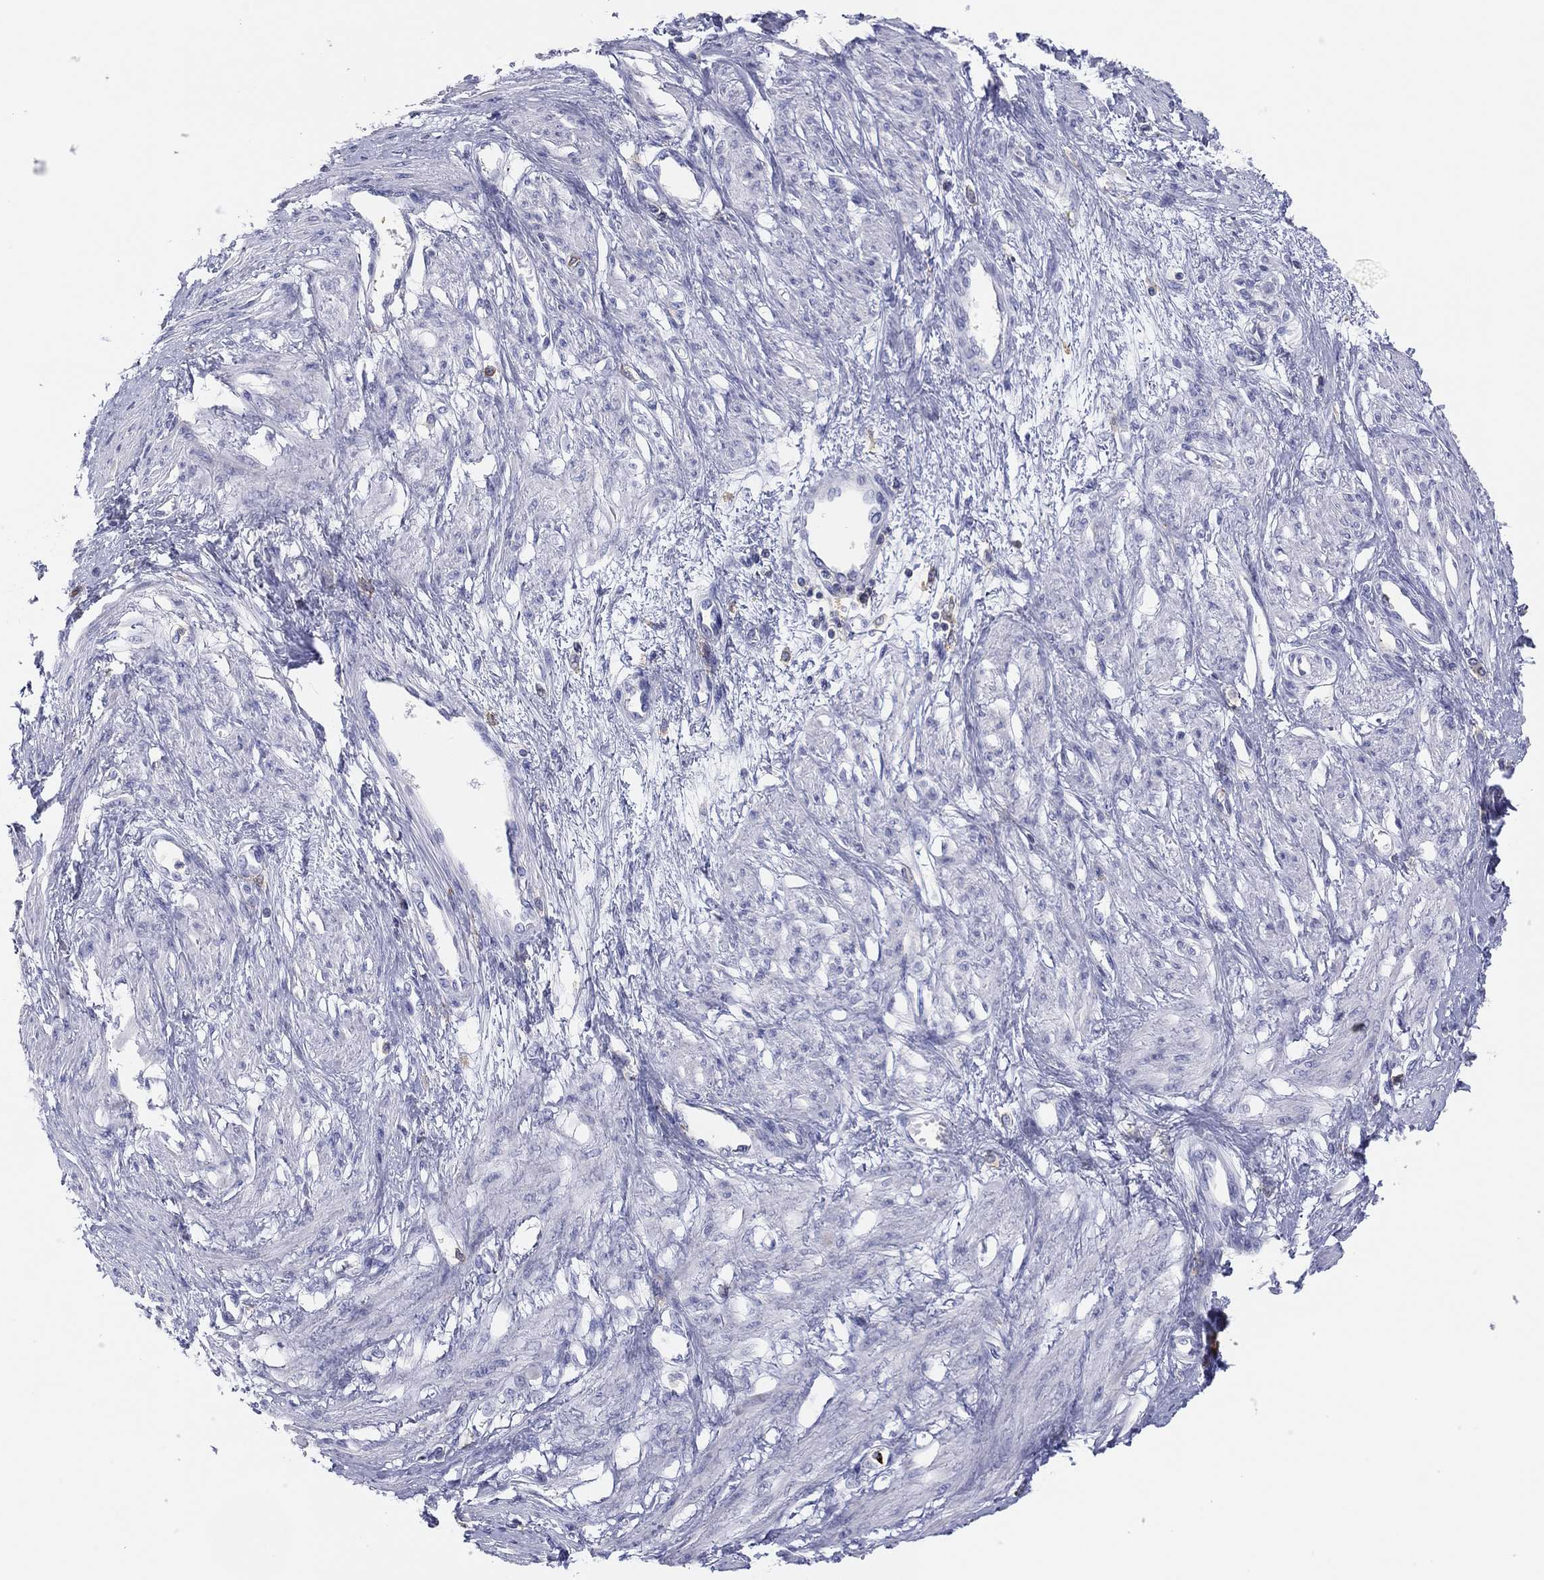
{"staining": {"intensity": "negative", "quantity": "none", "location": "none"}, "tissue": "smooth muscle", "cell_type": "Smooth muscle cells", "image_type": "normal", "snomed": [{"axis": "morphology", "description": "Normal tissue, NOS"}, {"axis": "topography", "description": "Smooth muscle"}, {"axis": "topography", "description": "Uterus"}], "caption": "This micrograph is of unremarkable smooth muscle stained with immunohistochemistry (IHC) to label a protein in brown with the nuclei are counter-stained blue. There is no expression in smooth muscle cells. (Immunohistochemistry (ihc), brightfield microscopy, high magnification).", "gene": "SELPLG", "patient": {"sex": "female", "age": 39}}